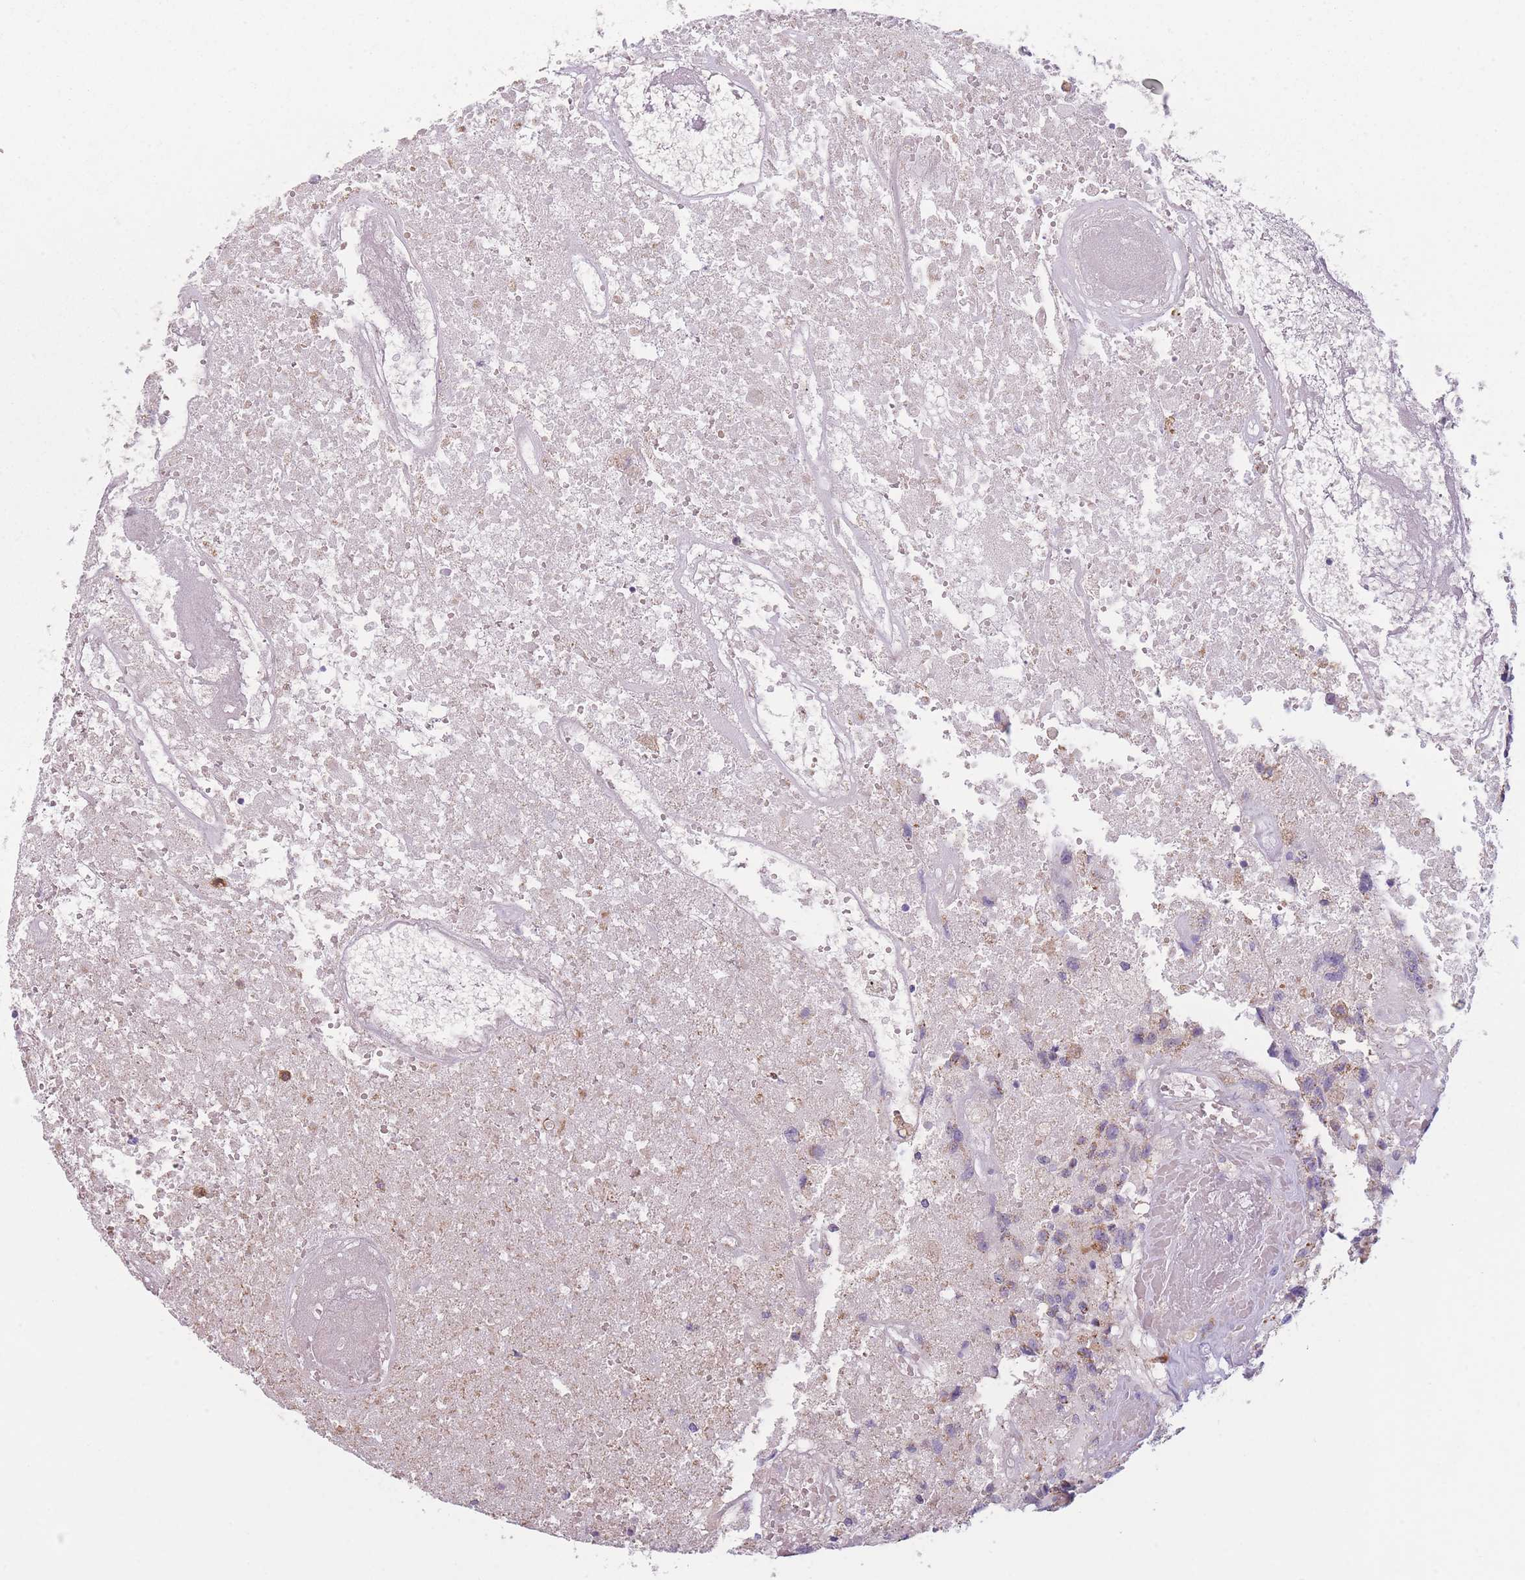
{"staining": {"intensity": "negative", "quantity": "none", "location": "none"}, "tissue": "glioma", "cell_type": "Tumor cells", "image_type": "cancer", "snomed": [{"axis": "morphology", "description": "Glioma, malignant, High grade"}, {"axis": "topography", "description": "Brain"}], "caption": "Immunohistochemical staining of human glioma demonstrates no significant positivity in tumor cells. (Brightfield microscopy of DAB IHC at high magnification).", "gene": "PRAM1", "patient": {"sex": "male", "age": 76}}